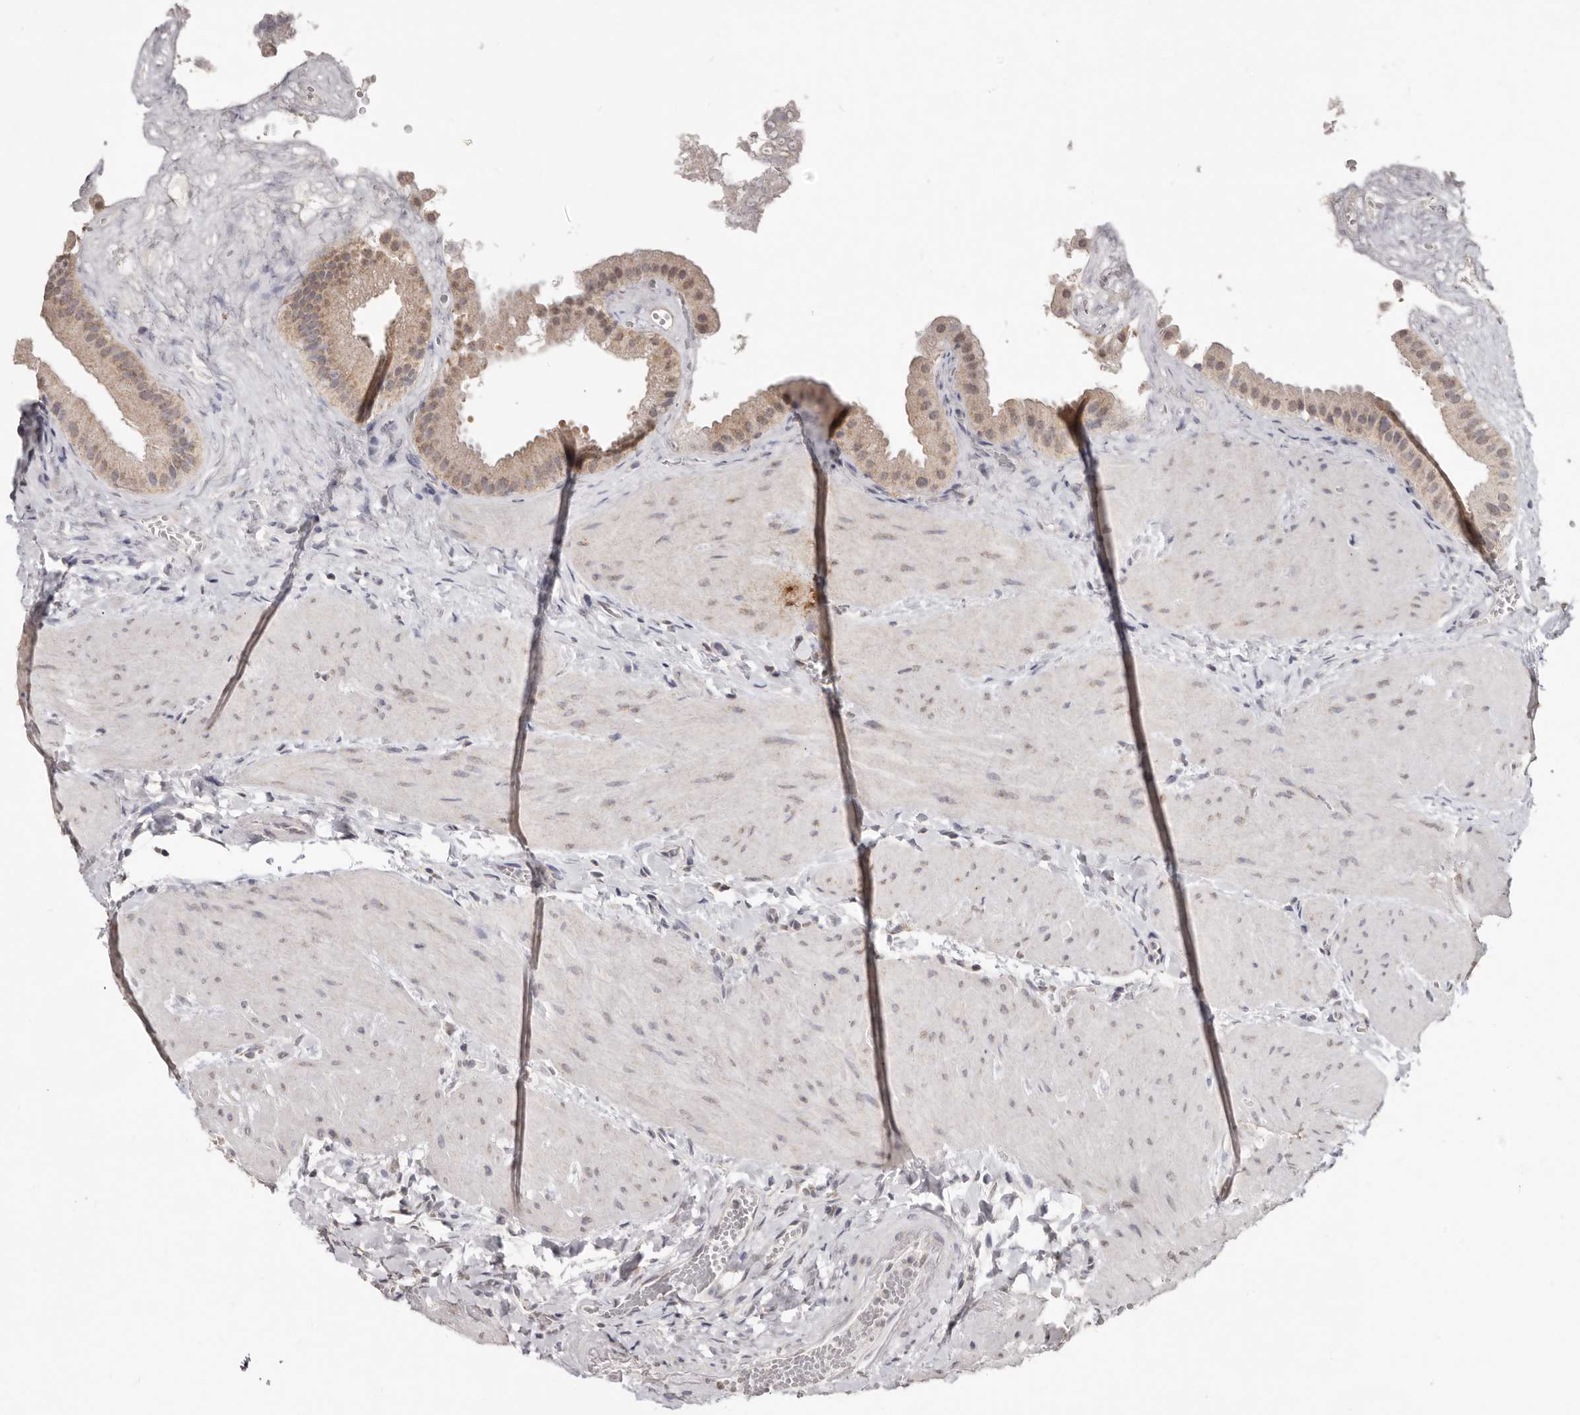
{"staining": {"intensity": "weak", "quantity": ">75%", "location": "cytoplasmic/membranous,nuclear"}, "tissue": "gallbladder", "cell_type": "Glandular cells", "image_type": "normal", "snomed": [{"axis": "morphology", "description": "Normal tissue, NOS"}, {"axis": "topography", "description": "Gallbladder"}], "caption": "Protein staining displays weak cytoplasmic/membranous,nuclear staining in approximately >75% of glandular cells in benign gallbladder.", "gene": "LINGO2", "patient": {"sex": "male", "age": 55}}